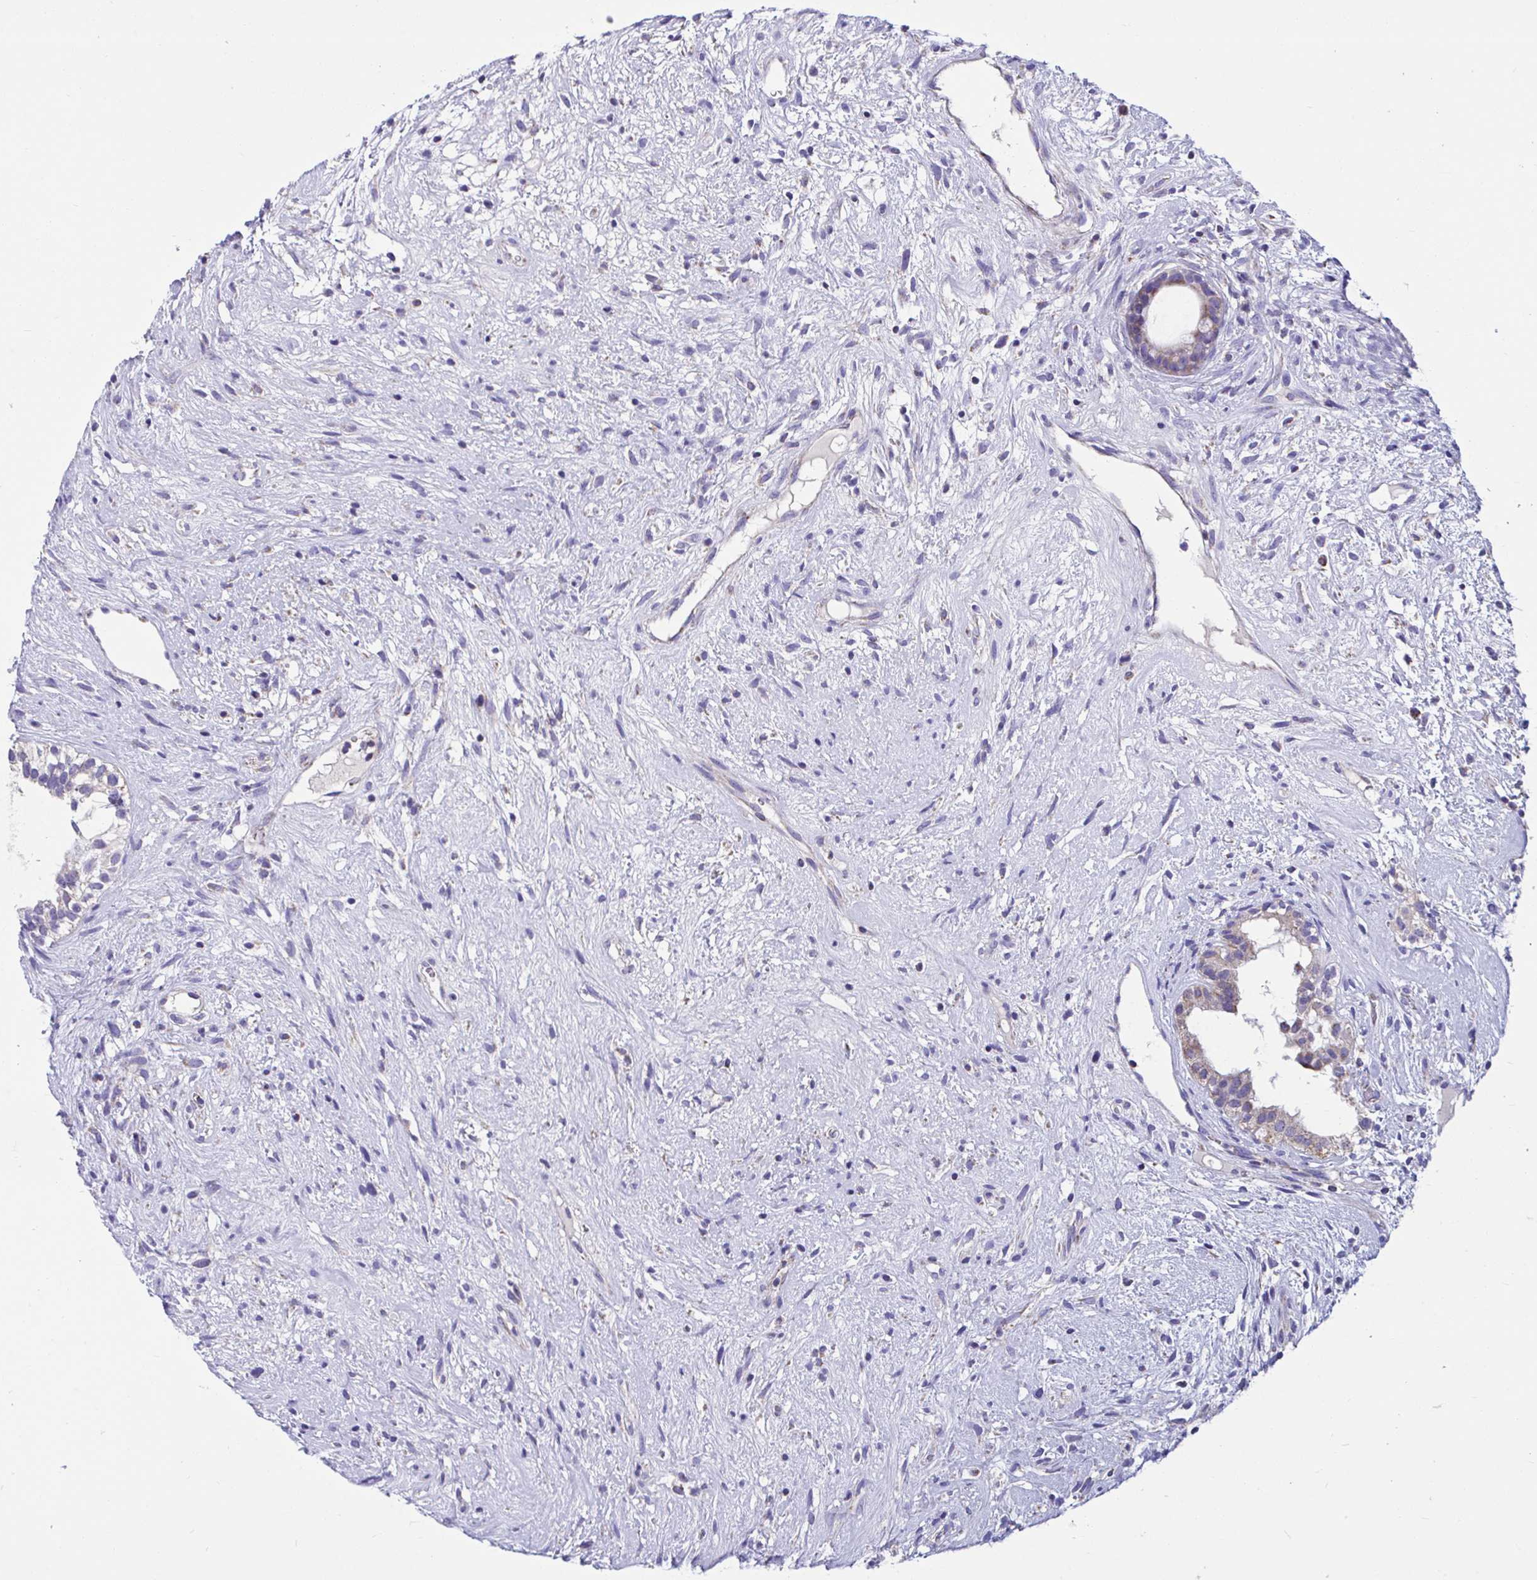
{"staining": {"intensity": "moderate", "quantity": ">75%", "location": "cytoplasmic/membranous"}, "tissue": "testis cancer", "cell_type": "Tumor cells", "image_type": "cancer", "snomed": [{"axis": "morphology", "description": "Seminoma, NOS"}, {"axis": "morphology", "description": "Carcinoma, Embryonal, NOS"}, {"axis": "topography", "description": "Testis"}], "caption": "A high-resolution image shows immunohistochemistry (IHC) staining of testis embryonal carcinoma, which reveals moderate cytoplasmic/membranous expression in about >75% of tumor cells. Nuclei are stained in blue.", "gene": "OR13A1", "patient": {"sex": "male", "age": 41}}